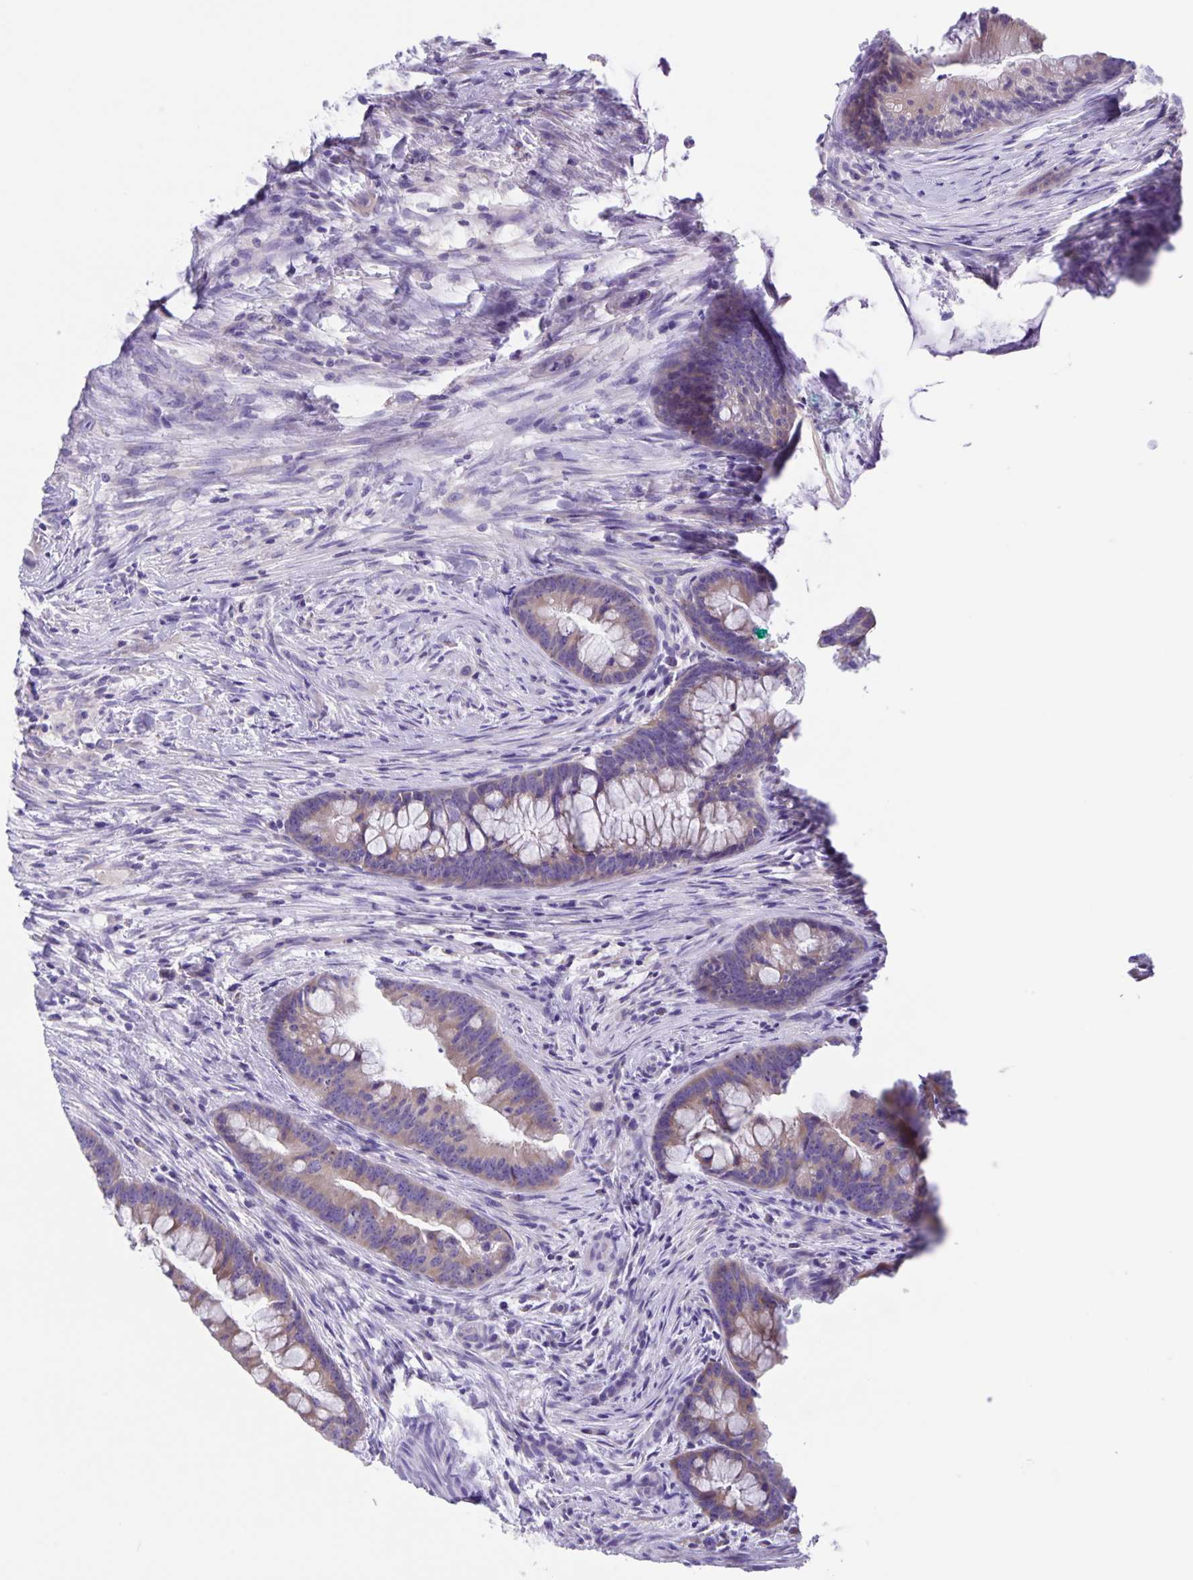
{"staining": {"intensity": "weak", "quantity": "25%-75%", "location": "cytoplasmic/membranous"}, "tissue": "colorectal cancer", "cell_type": "Tumor cells", "image_type": "cancer", "snomed": [{"axis": "morphology", "description": "Adenocarcinoma, NOS"}, {"axis": "topography", "description": "Colon"}], "caption": "Protein staining reveals weak cytoplasmic/membranous positivity in approximately 25%-75% of tumor cells in colorectal cancer (adenocarcinoma).", "gene": "CAPSL", "patient": {"sex": "male", "age": 62}}